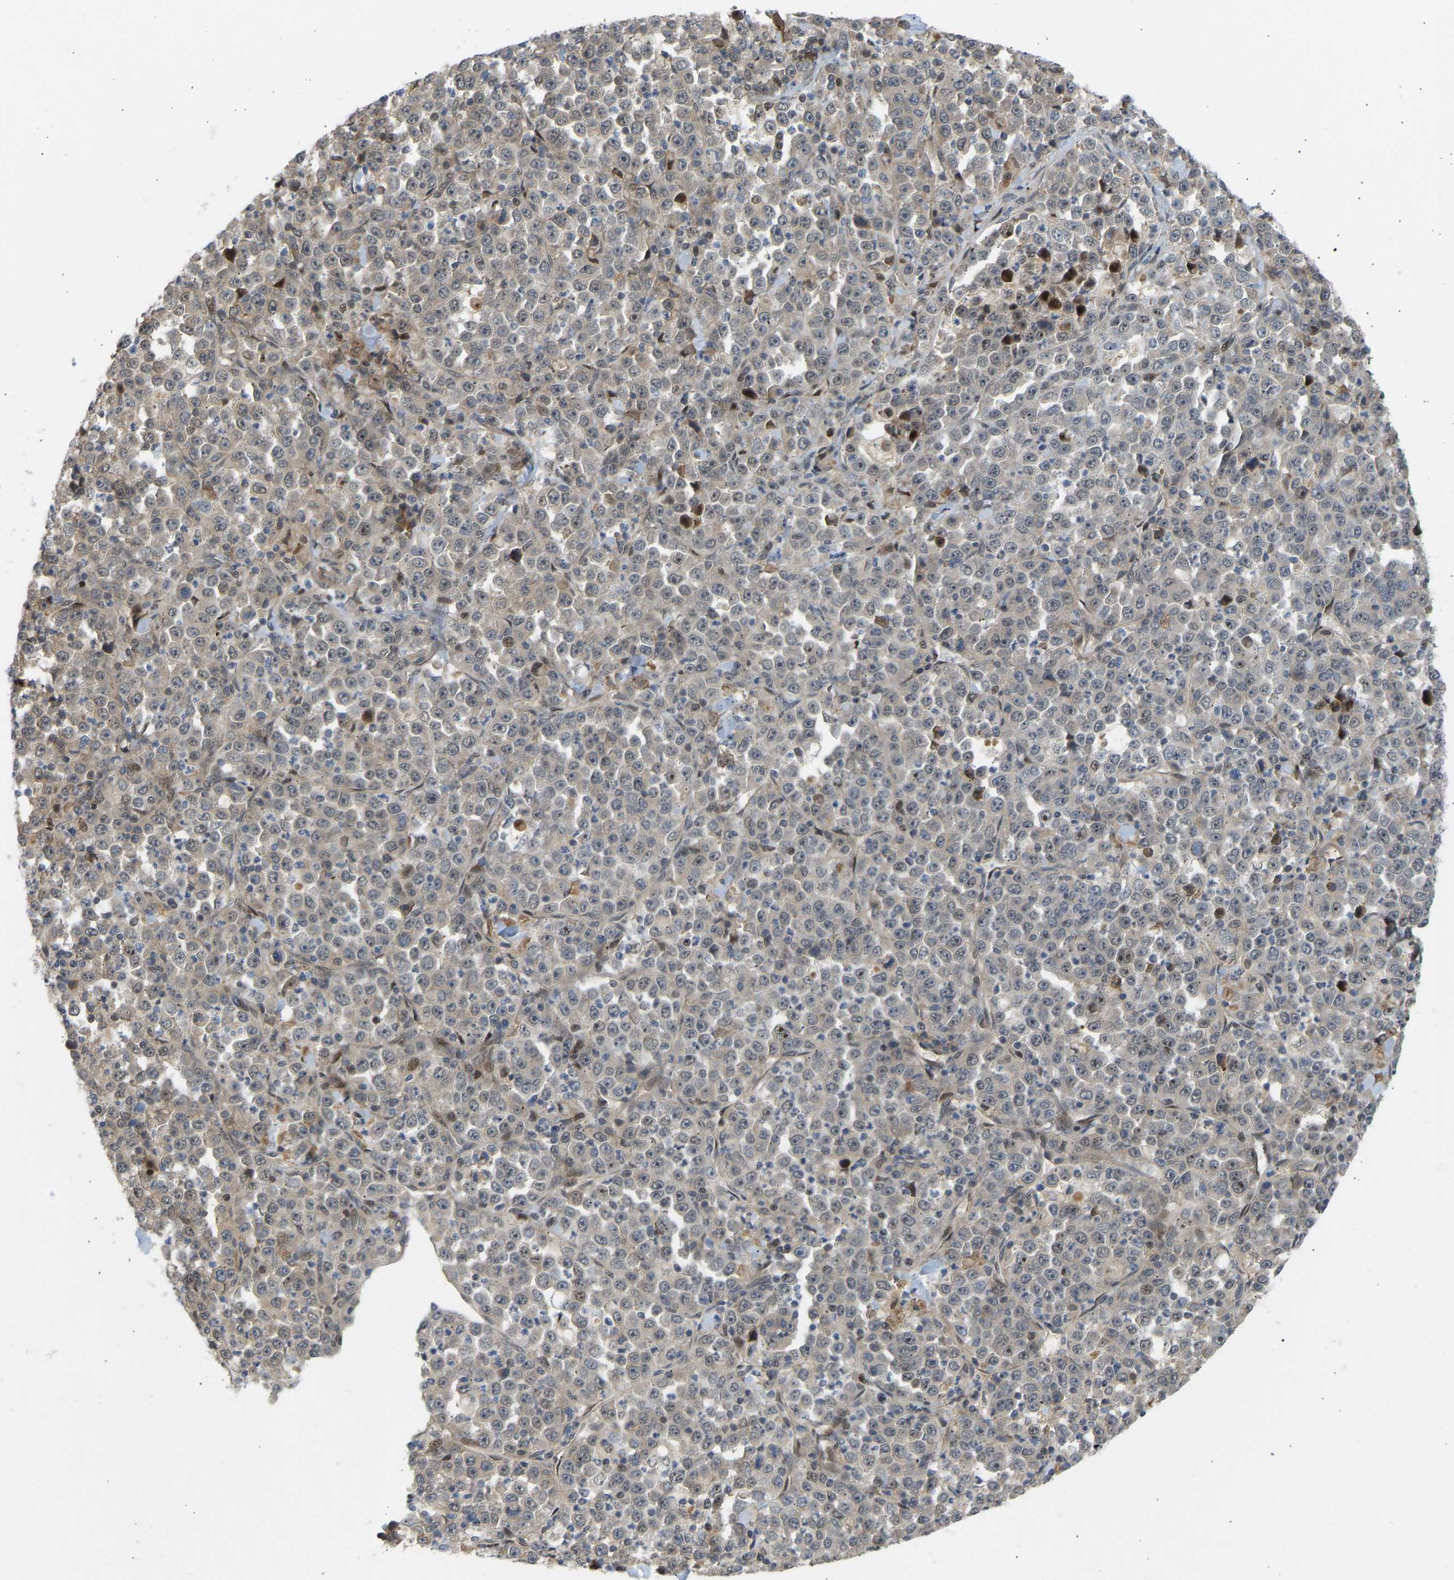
{"staining": {"intensity": "negative", "quantity": "none", "location": "none"}, "tissue": "stomach cancer", "cell_type": "Tumor cells", "image_type": "cancer", "snomed": [{"axis": "morphology", "description": "Normal tissue, NOS"}, {"axis": "morphology", "description": "Adenocarcinoma, NOS"}, {"axis": "topography", "description": "Stomach, upper"}, {"axis": "topography", "description": "Stomach"}], "caption": "Immunohistochemical staining of adenocarcinoma (stomach) shows no significant staining in tumor cells.", "gene": "BAG1", "patient": {"sex": "male", "age": 59}}